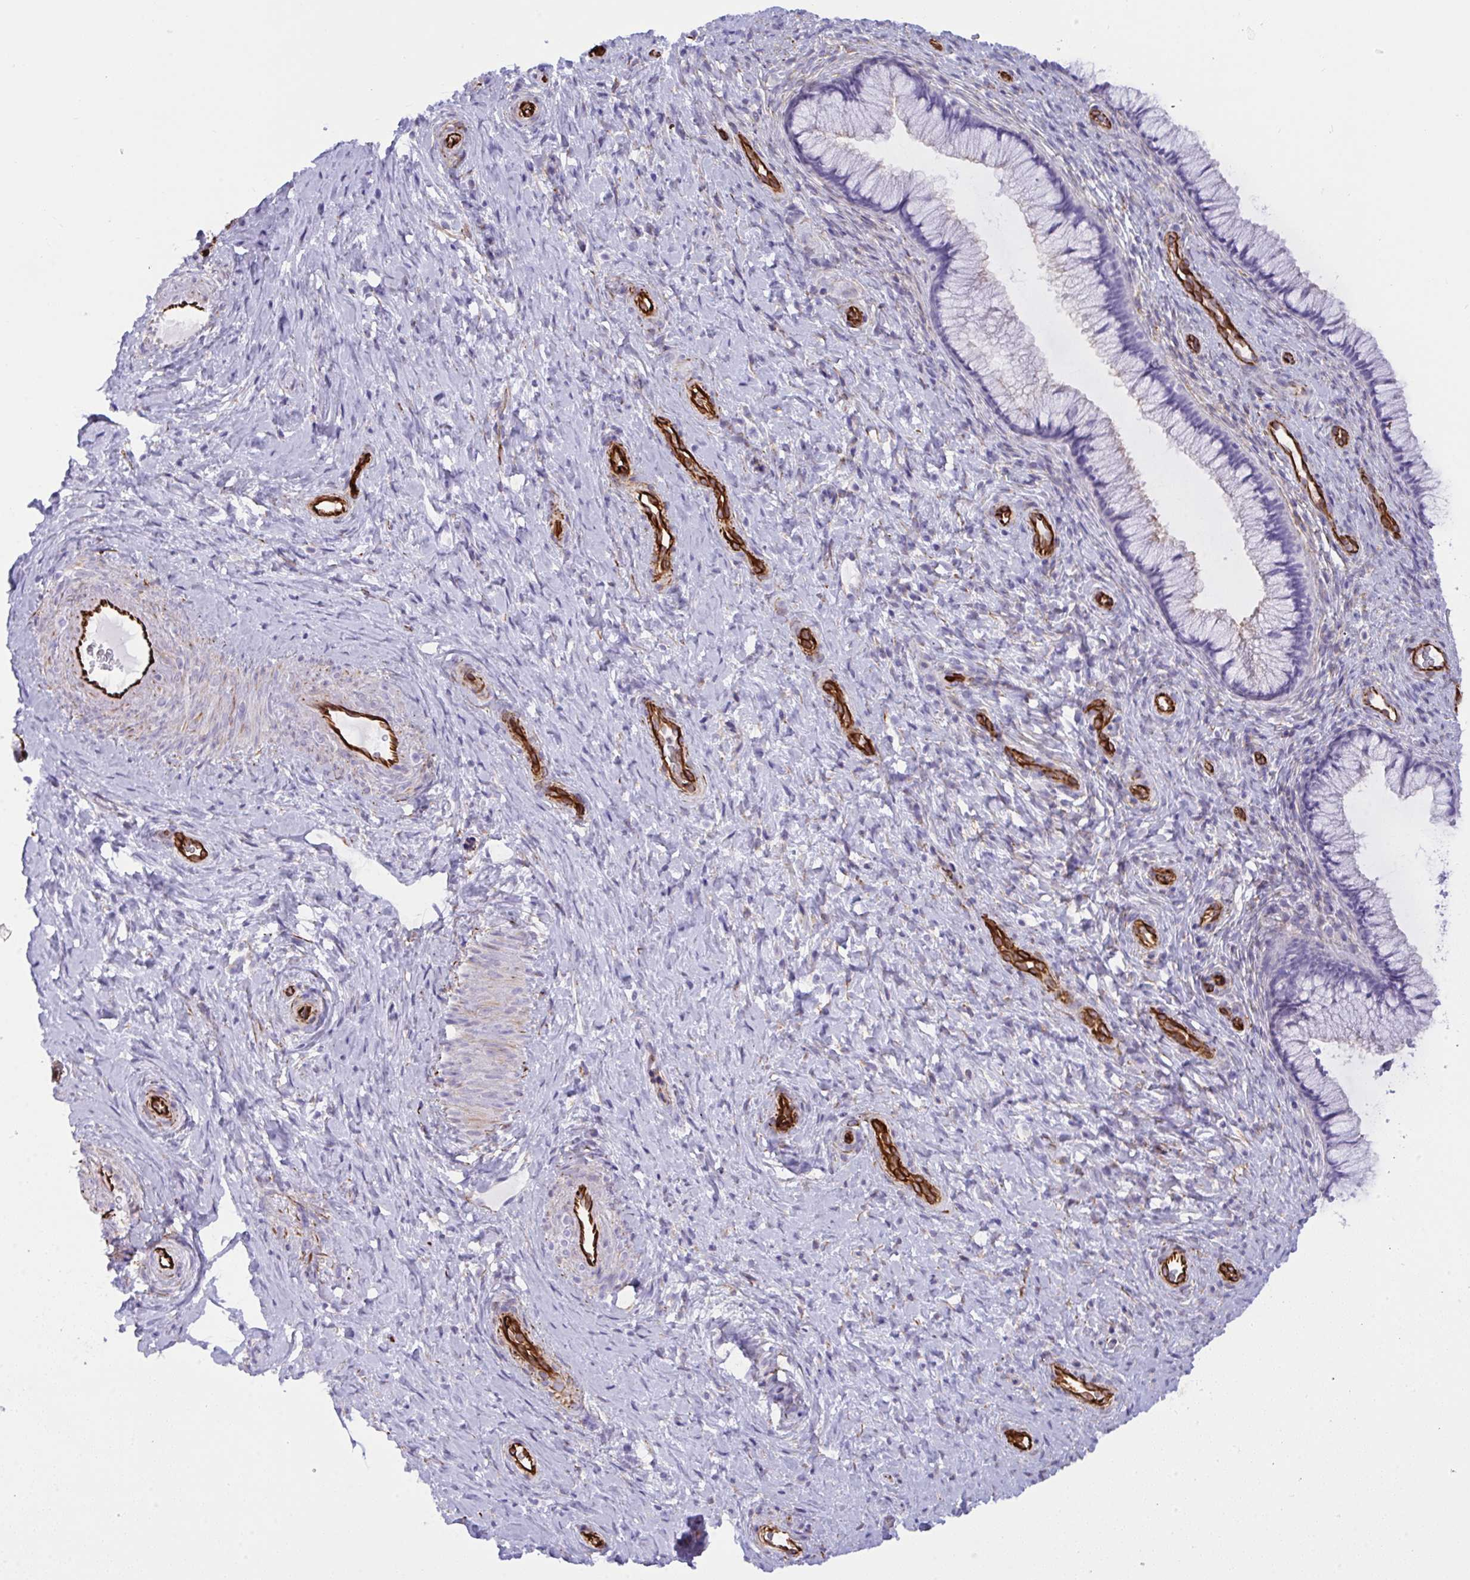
{"staining": {"intensity": "negative", "quantity": "none", "location": "none"}, "tissue": "cervix", "cell_type": "Glandular cells", "image_type": "normal", "snomed": [{"axis": "morphology", "description": "Normal tissue, NOS"}, {"axis": "topography", "description": "Cervix"}], "caption": "Cervix was stained to show a protein in brown. There is no significant staining in glandular cells. (DAB (3,3'-diaminobenzidine) IHC with hematoxylin counter stain).", "gene": "SLC35B1", "patient": {"sex": "female", "age": 34}}